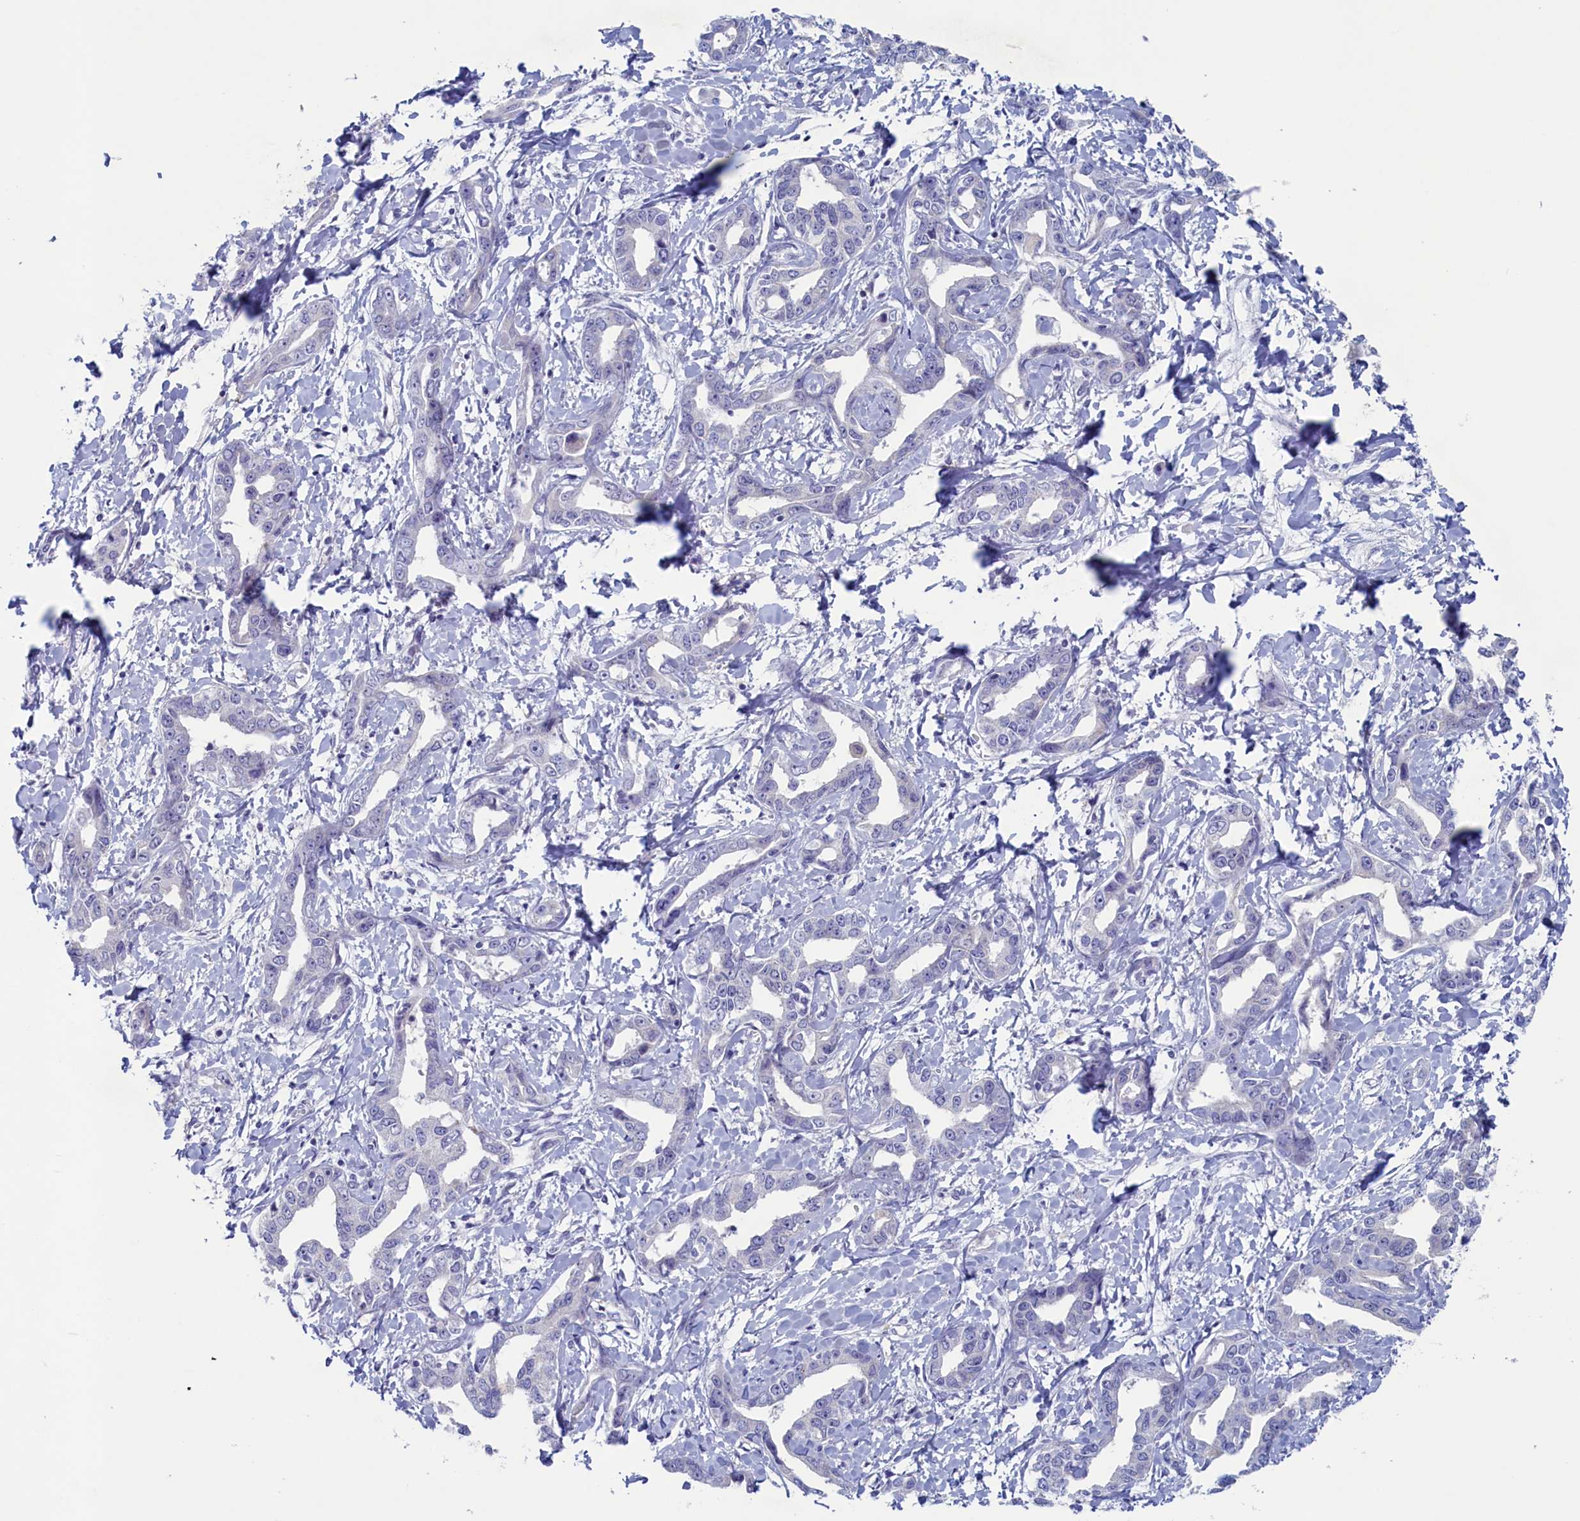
{"staining": {"intensity": "negative", "quantity": "none", "location": "none"}, "tissue": "liver cancer", "cell_type": "Tumor cells", "image_type": "cancer", "snomed": [{"axis": "morphology", "description": "Cholangiocarcinoma"}, {"axis": "topography", "description": "Liver"}], "caption": "Tumor cells show no significant staining in liver cancer (cholangiocarcinoma). Nuclei are stained in blue.", "gene": "WDR76", "patient": {"sex": "male", "age": 59}}